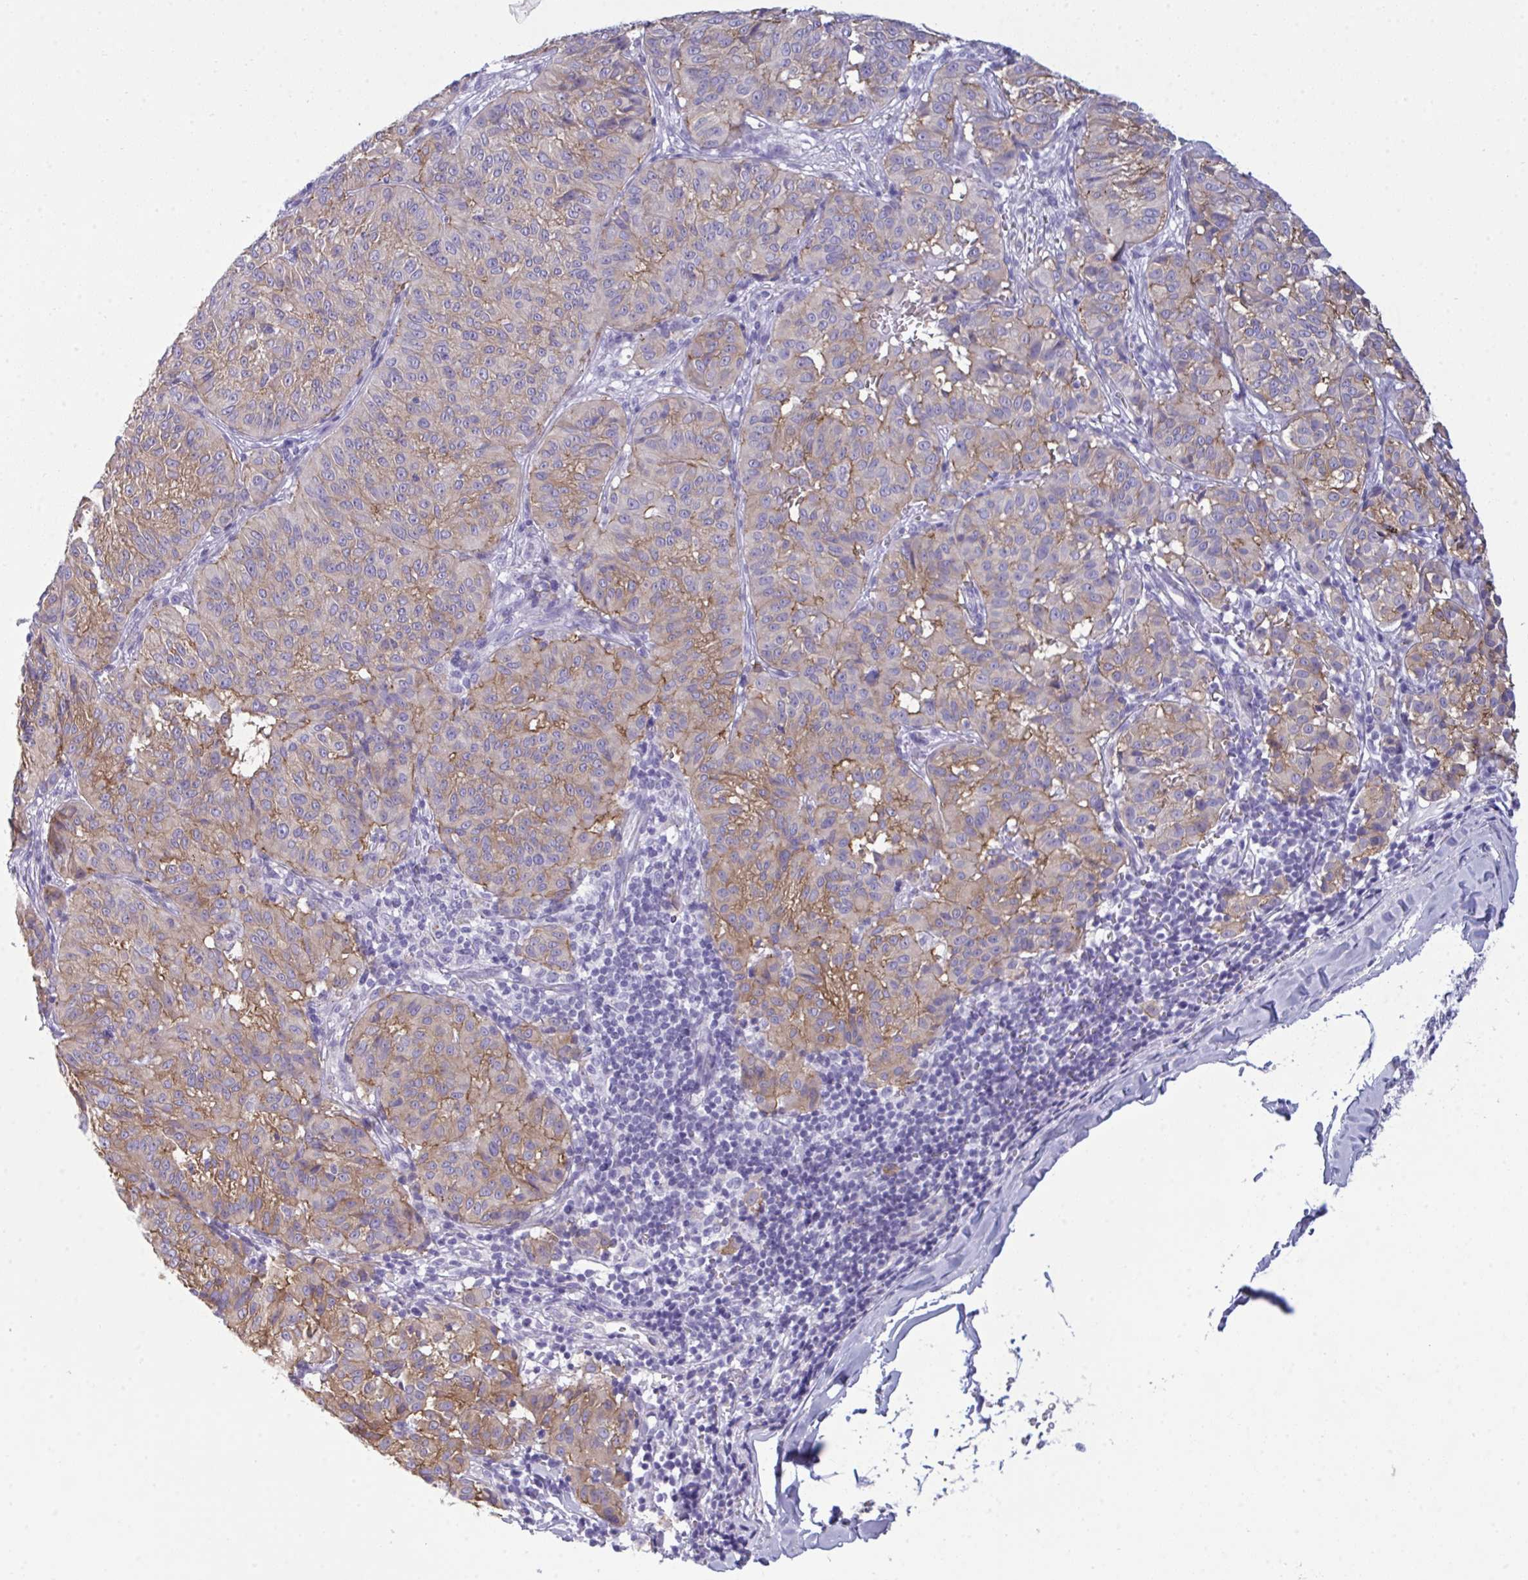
{"staining": {"intensity": "weak", "quantity": ">75%", "location": "cytoplasmic/membranous"}, "tissue": "melanoma", "cell_type": "Tumor cells", "image_type": "cancer", "snomed": [{"axis": "morphology", "description": "Malignant melanoma, NOS"}, {"axis": "topography", "description": "Skin"}], "caption": "Malignant melanoma stained for a protein (brown) reveals weak cytoplasmic/membranous positive expression in about >75% of tumor cells.", "gene": "MYH10", "patient": {"sex": "female", "age": 72}}